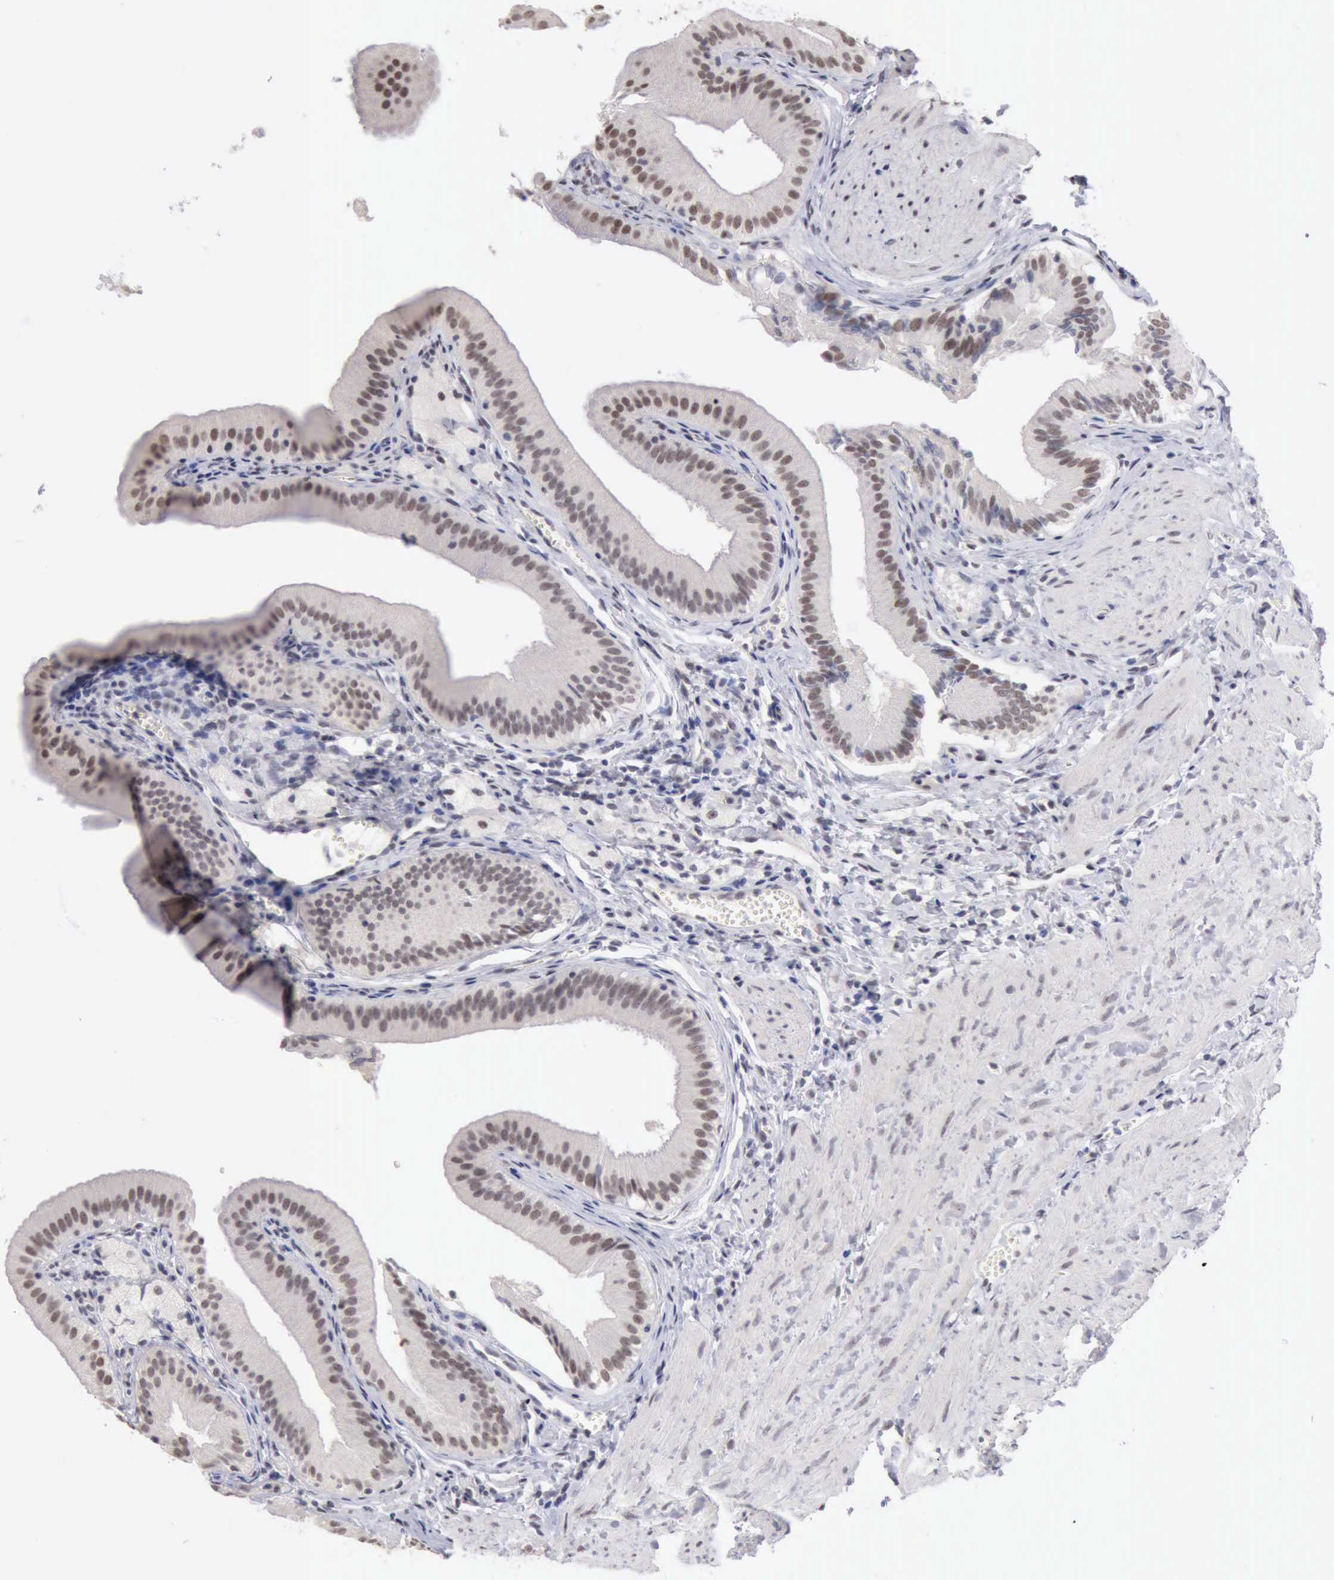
{"staining": {"intensity": "weak", "quantity": "25%-75%", "location": "nuclear"}, "tissue": "gallbladder", "cell_type": "Glandular cells", "image_type": "normal", "snomed": [{"axis": "morphology", "description": "Normal tissue, NOS"}, {"axis": "topography", "description": "Gallbladder"}], "caption": "Immunohistochemical staining of normal human gallbladder shows weak nuclear protein staining in about 25%-75% of glandular cells. (DAB (3,3'-diaminobenzidine) IHC, brown staining for protein, blue staining for nuclei).", "gene": "TAF1", "patient": {"sex": "female", "age": 24}}